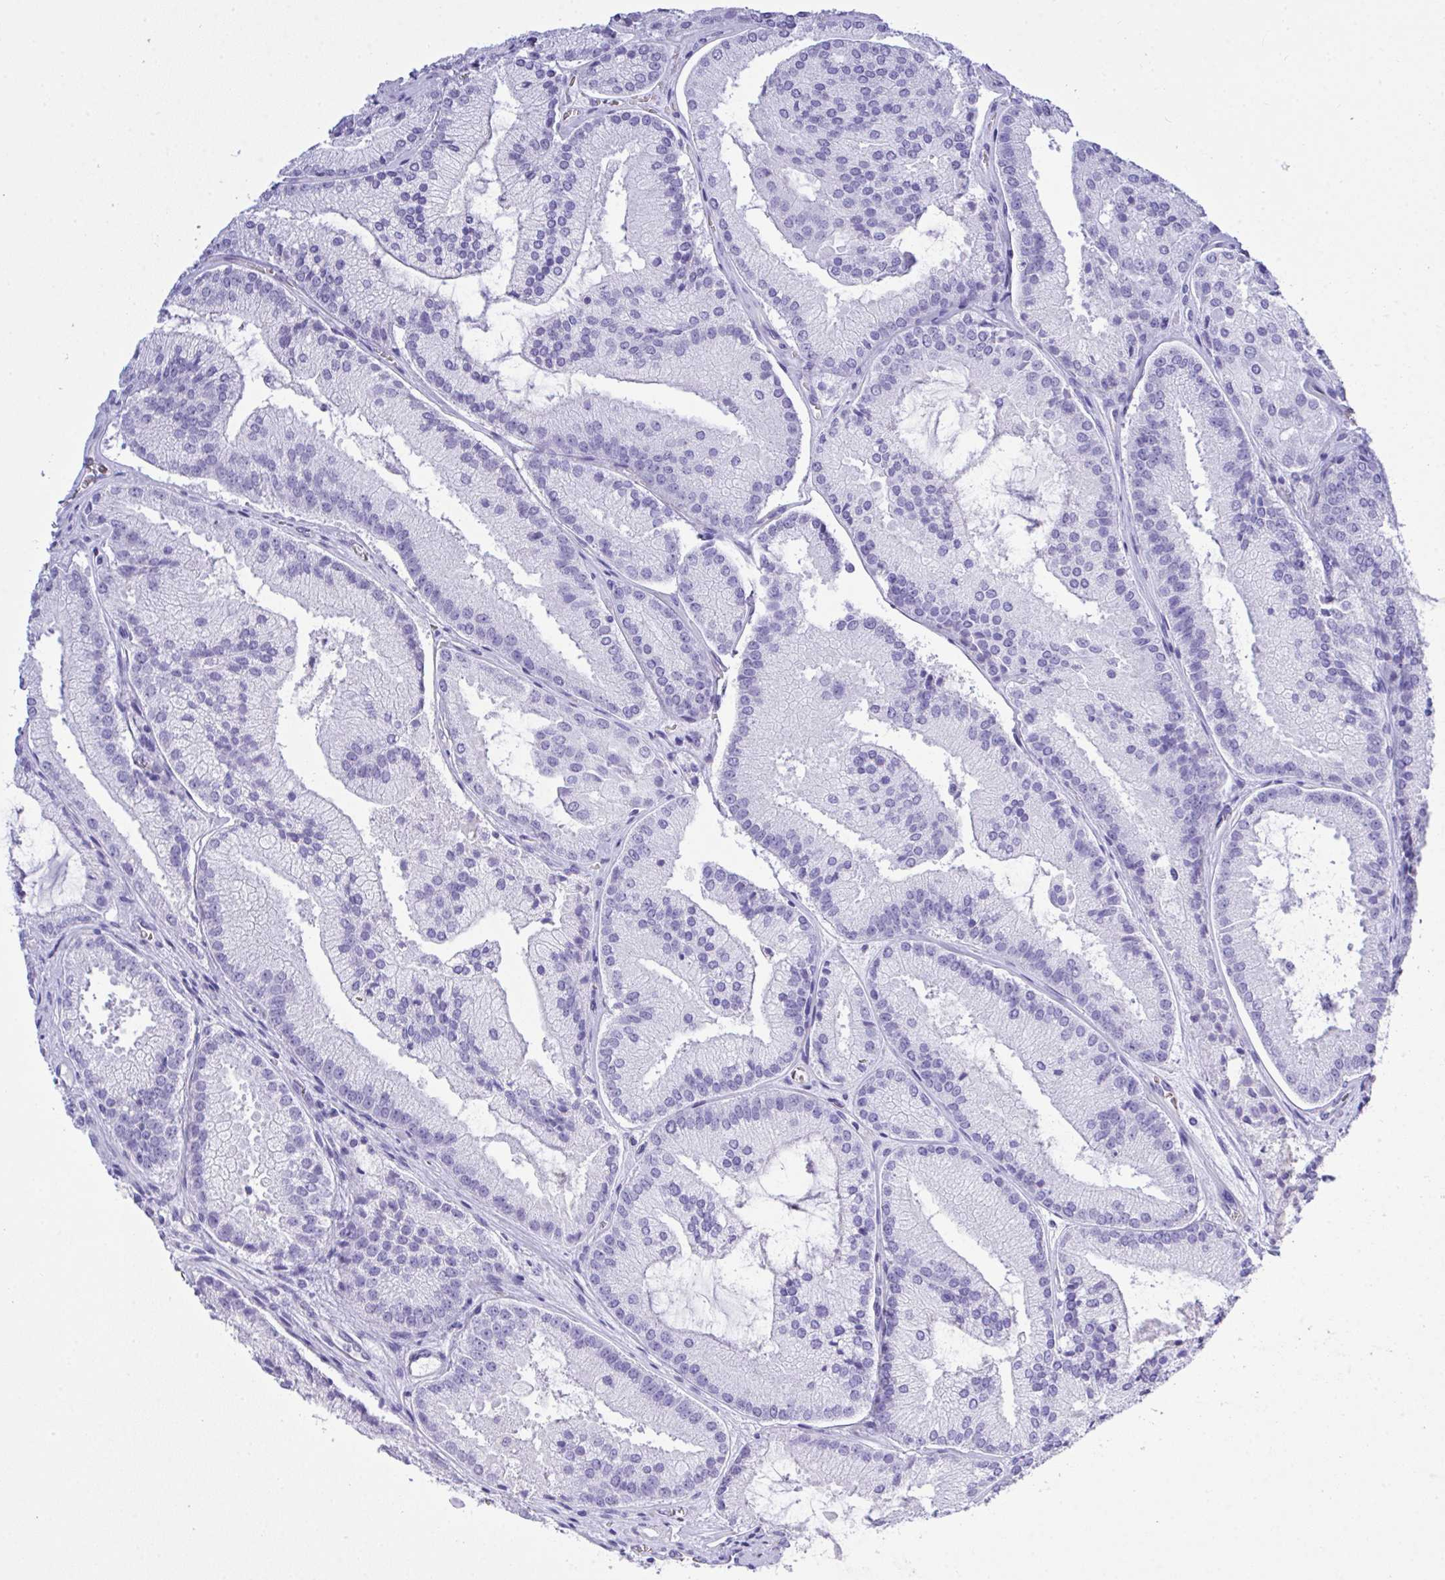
{"staining": {"intensity": "negative", "quantity": "none", "location": "none"}, "tissue": "prostate cancer", "cell_type": "Tumor cells", "image_type": "cancer", "snomed": [{"axis": "morphology", "description": "Adenocarcinoma, High grade"}, {"axis": "topography", "description": "Prostate"}], "caption": "Human prostate cancer (adenocarcinoma (high-grade)) stained for a protein using IHC reveals no expression in tumor cells.", "gene": "AKR1D1", "patient": {"sex": "male", "age": 73}}